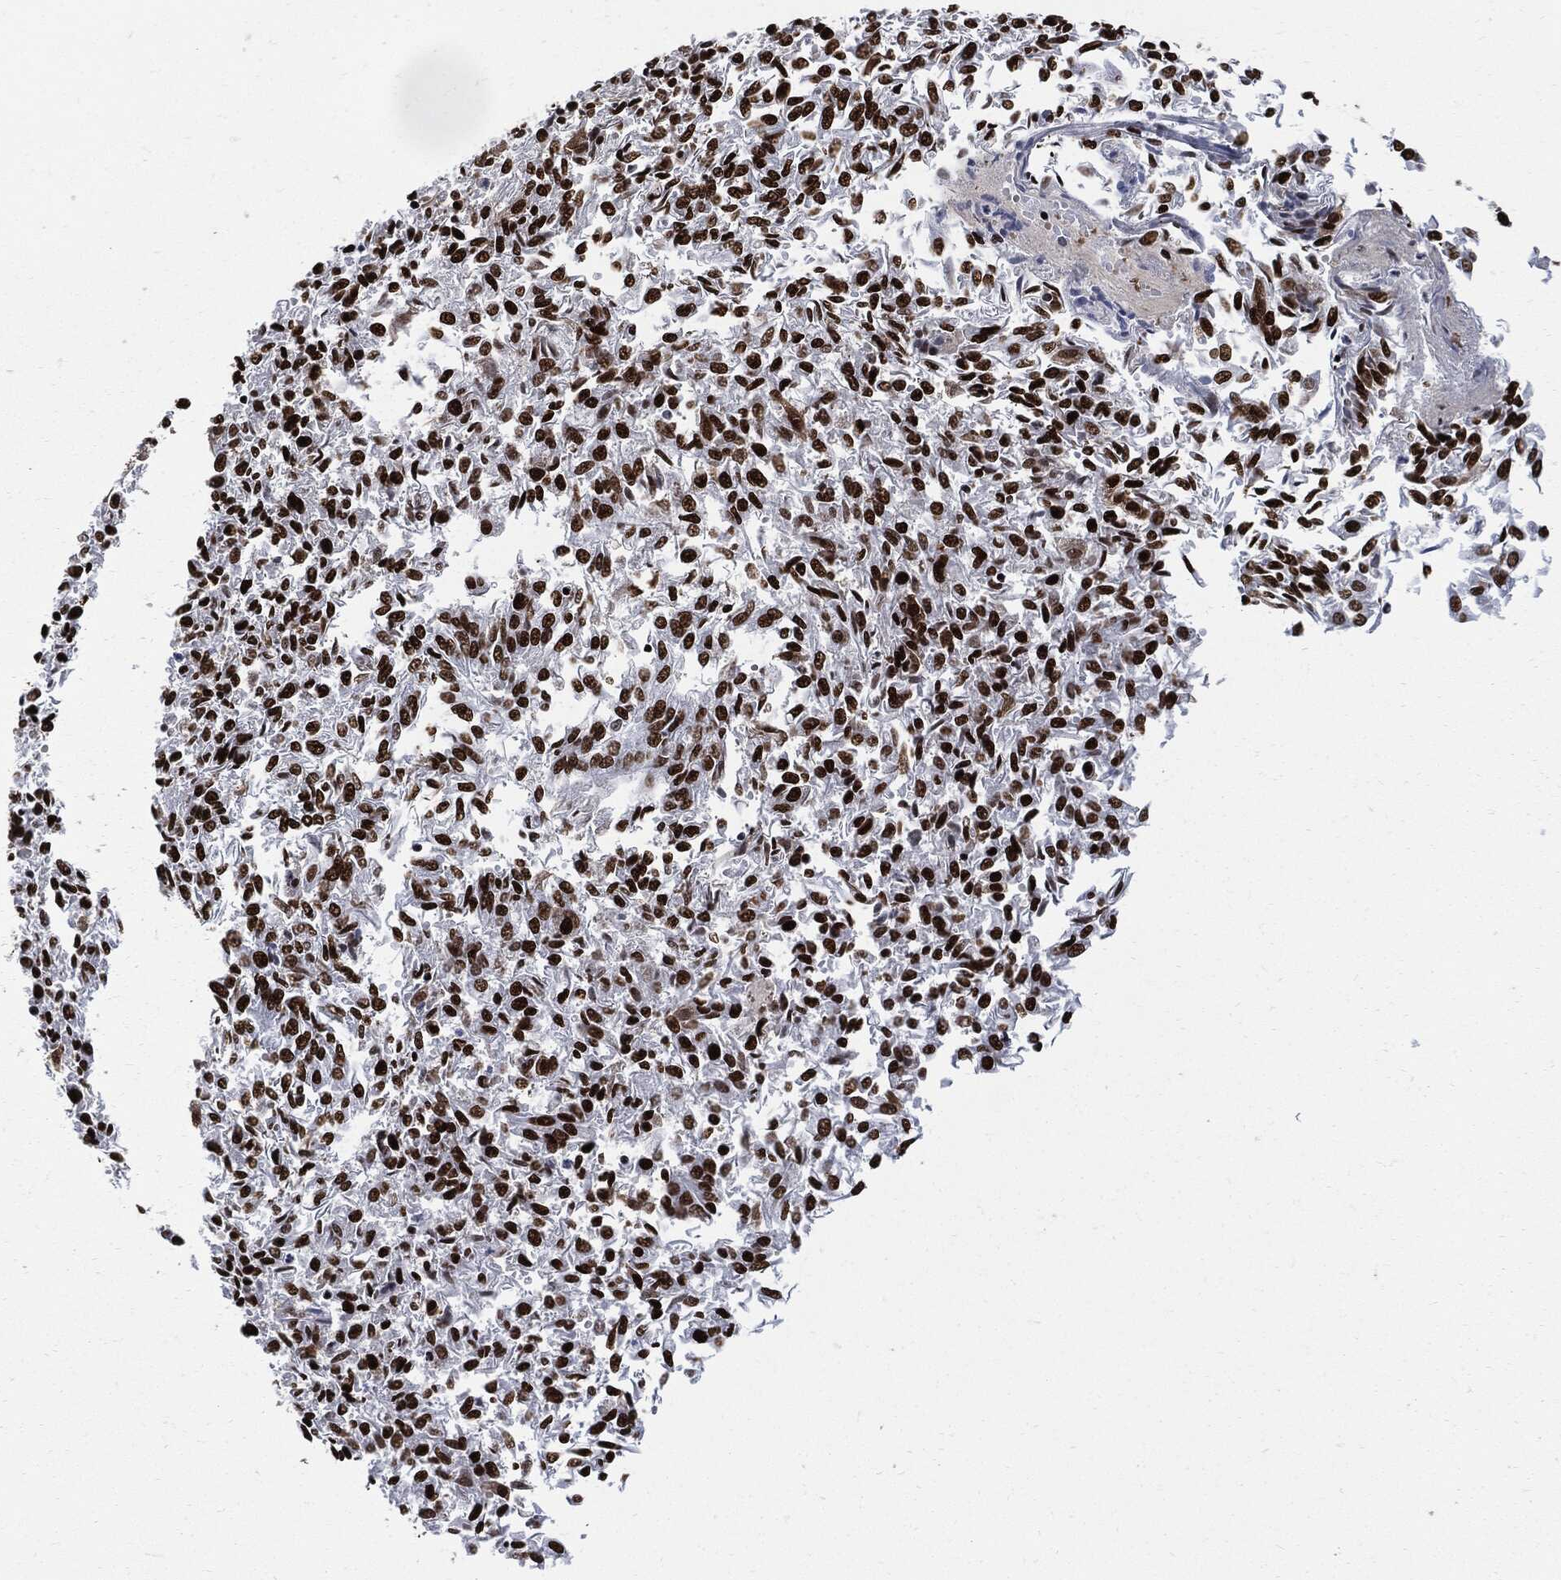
{"staining": {"intensity": "strong", "quantity": ">75%", "location": "nuclear"}, "tissue": "endometrial cancer", "cell_type": "Tumor cells", "image_type": "cancer", "snomed": [{"axis": "morphology", "description": "Adenocarcinoma, NOS"}, {"axis": "topography", "description": "Endometrium"}], "caption": "Human endometrial cancer stained with a brown dye reveals strong nuclear positive positivity in about >75% of tumor cells.", "gene": "RECQL", "patient": {"sex": "female", "age": 58}}